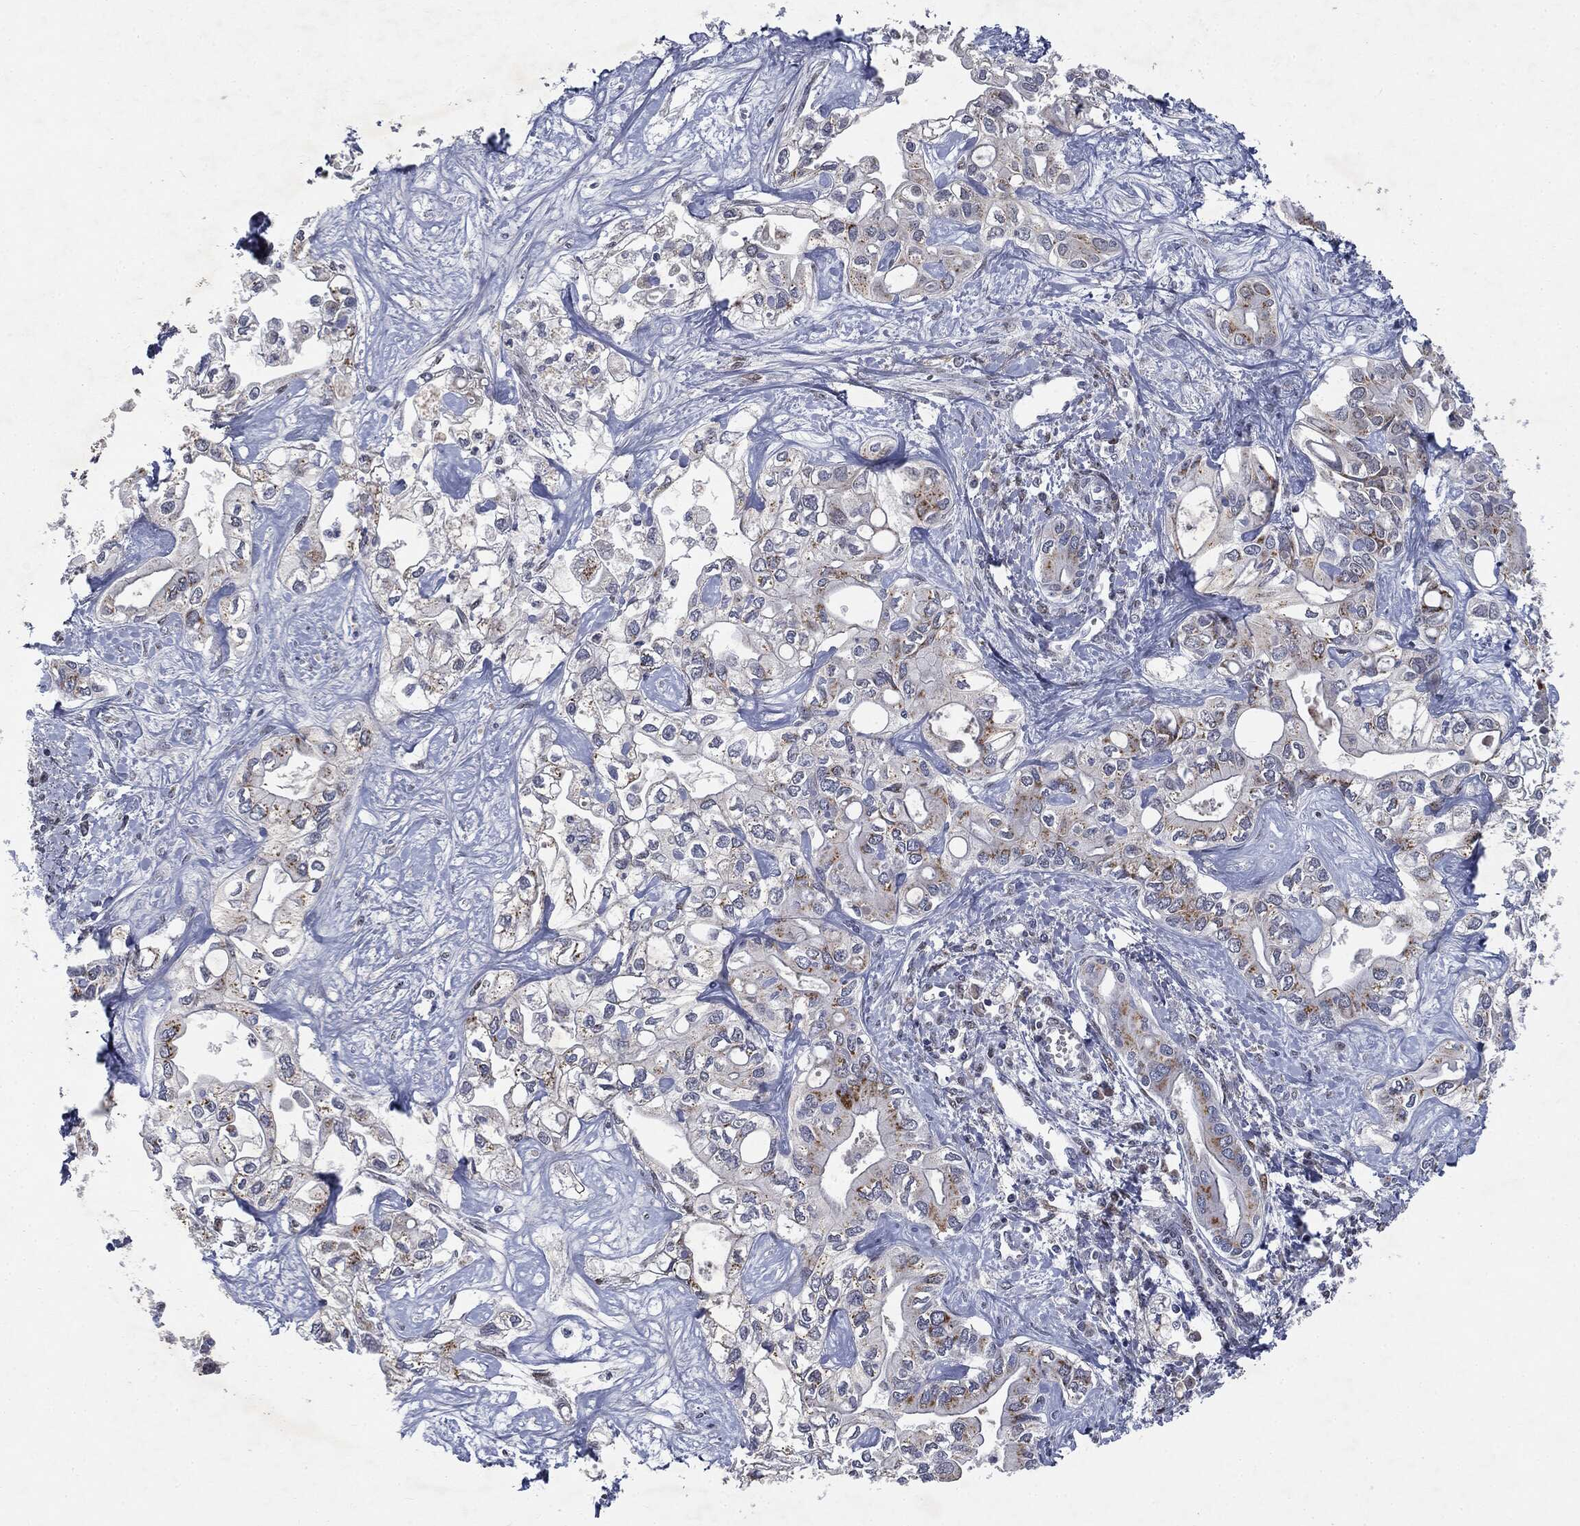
{"staining": {"intensity": "moderate", "quantity": "<25%", "location": "cytoplasmic/membranous"}, "tissue": "liver cancer", "cell_type": "Tumor cells", "image_type": "cancer", "snomed": [{"axis": "morphology", "description": "Cholangiocarcinoma"}, {"axis": "topography", "description": "Liver"}], "caption": "The micrograph reveals staining of liver cancer, revealing moderate cytoplasmic/membranous protein staining (brown color) within tumor cells. (DAB (3,3'-diaminobenzidine) IHC, brown staining for protein, blue staining for nuclei).", "gene": "CASD1", "patient": {"sex": "female", "age": 64}}